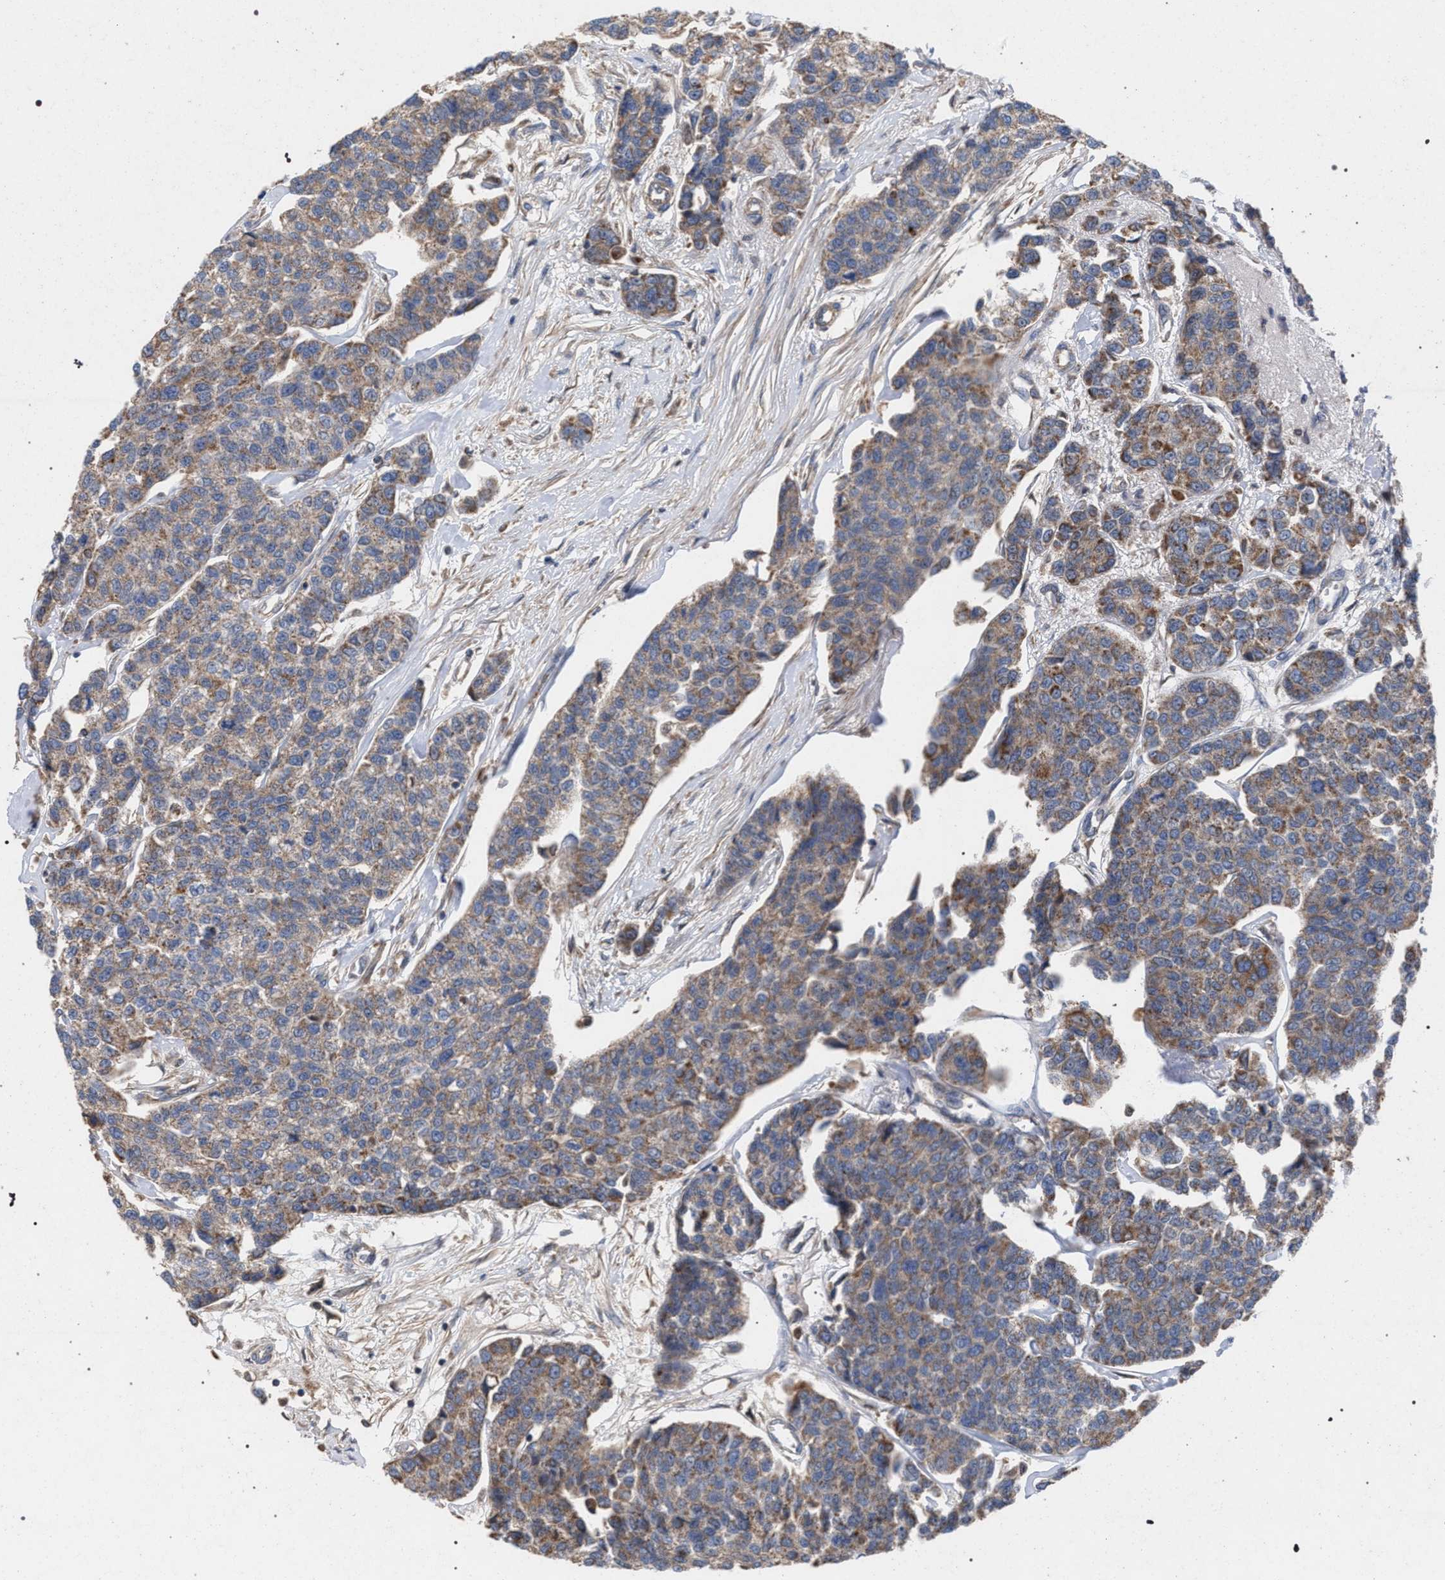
{"staining": {"intensity": "moderate", "quantity": ">75%", "location": "cytoplasmic/membranous"}, "tissue": "breast cancer", "cell_type": "Tumor cells", "image_type": "cancer", "snomed": [{"axis": "morphology", "description": "Duct carcinoma"}, {"axis": "topography", "description": "Breast"}], "caption": "IHC (DAB) staining of human breast cancer (invasive ductal carcinoma) shows moderate cytoplasmic/membranous protein staining in about >75% of tumor cells.", "gene": "BCL2L12", "patient": {"sex": "female", "age": 51}}